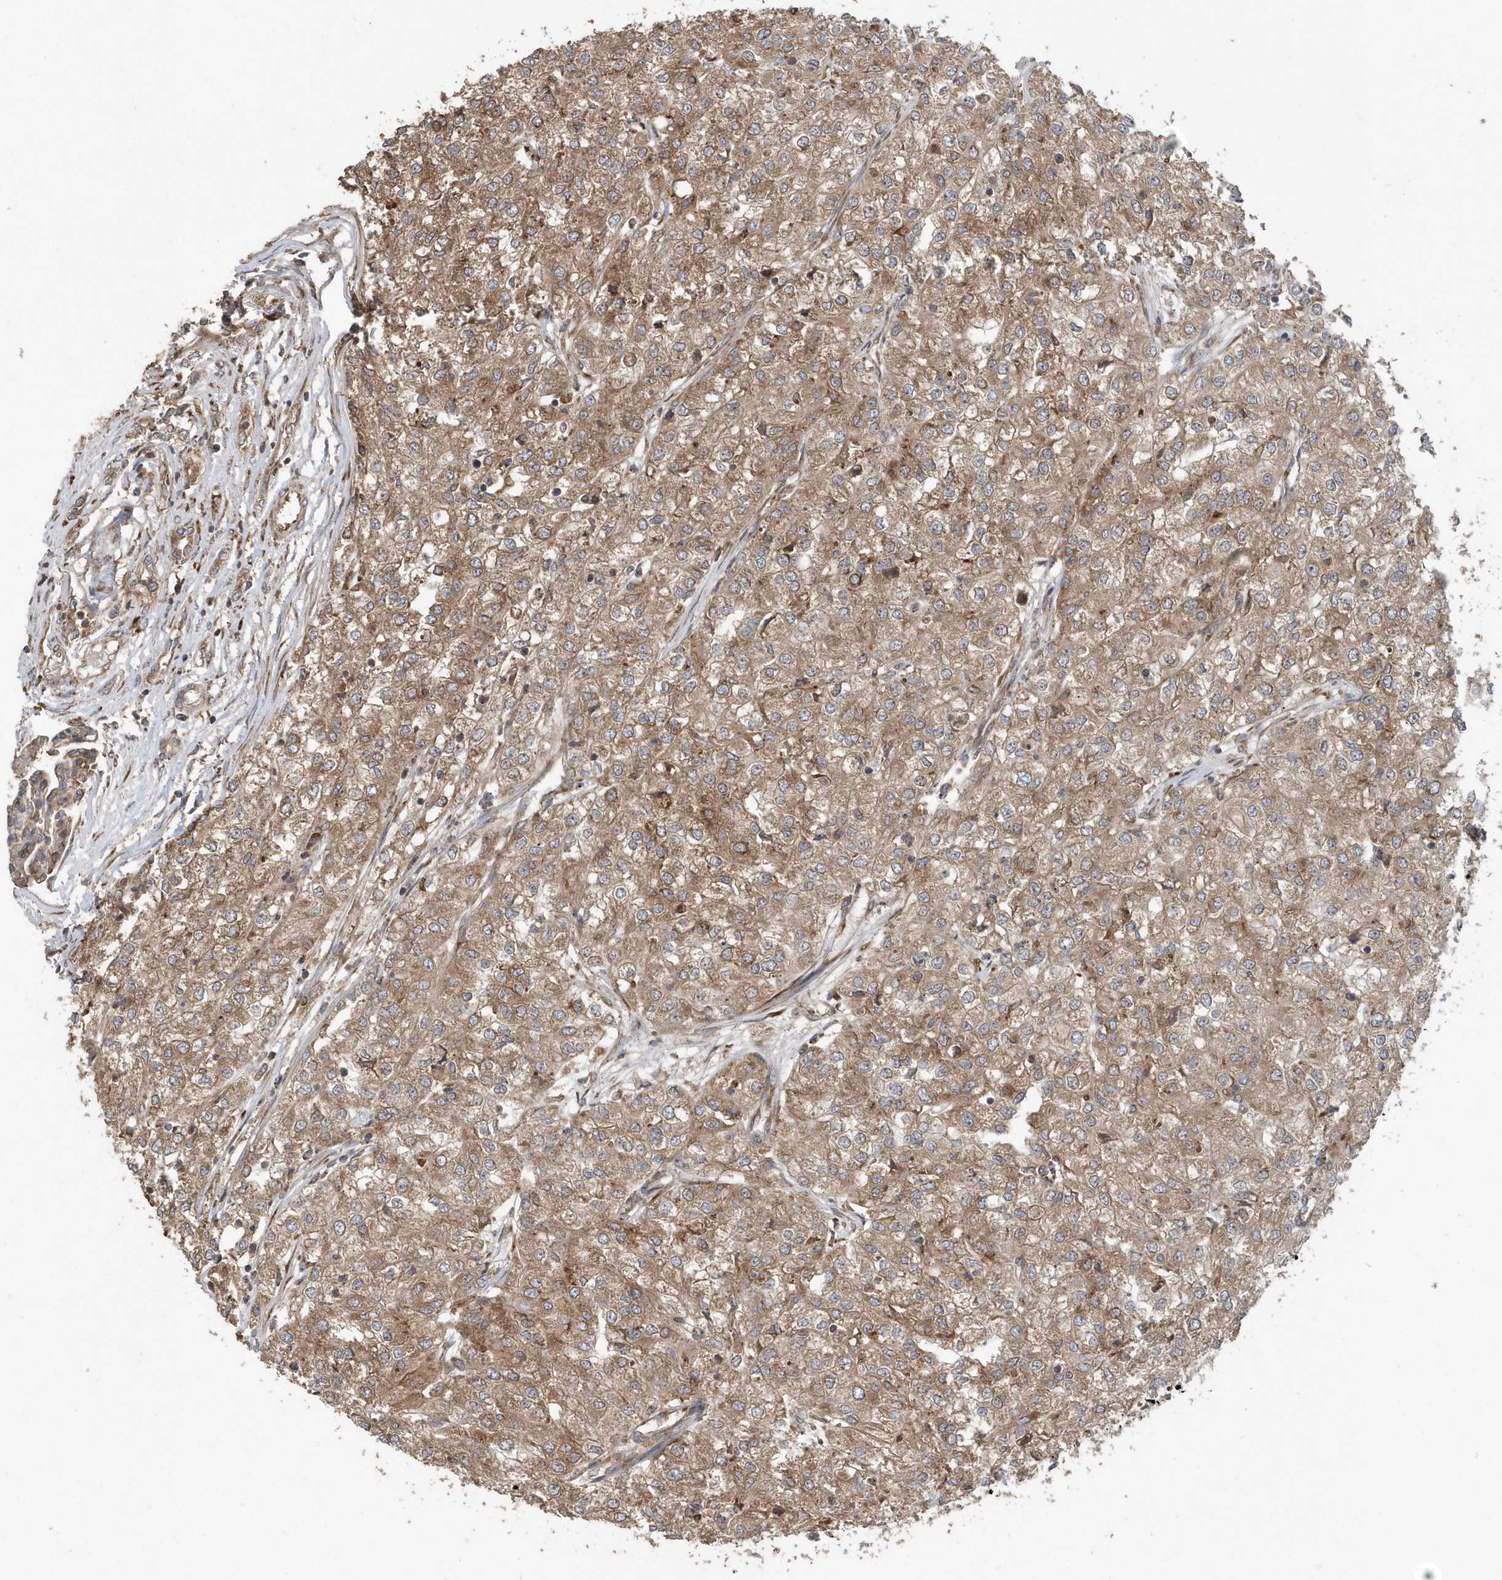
{"staining": {"intensity": "moderate", "quantity": ">75%", "location": "cytoplasmic/membranous"}, "tissue": "renal cancer", "cell_type": "Tumor cells", "image_type": "cancer", "snomed": [{"axis": "morphology", "description": "Adenocarcinoma, NOS"}, {"axis": "topography", "description": "Kidney"}], "caption": "A high-resolution photomicrograph shows immunohistochemistry (IHC) staining of renal adenocarcinoma, which exhibits moderate cytoplasmic/membranous staining in about >75% of tumor cells.", "gene": "WASHC5", "patient": {"sex": "female", "age": 54}}